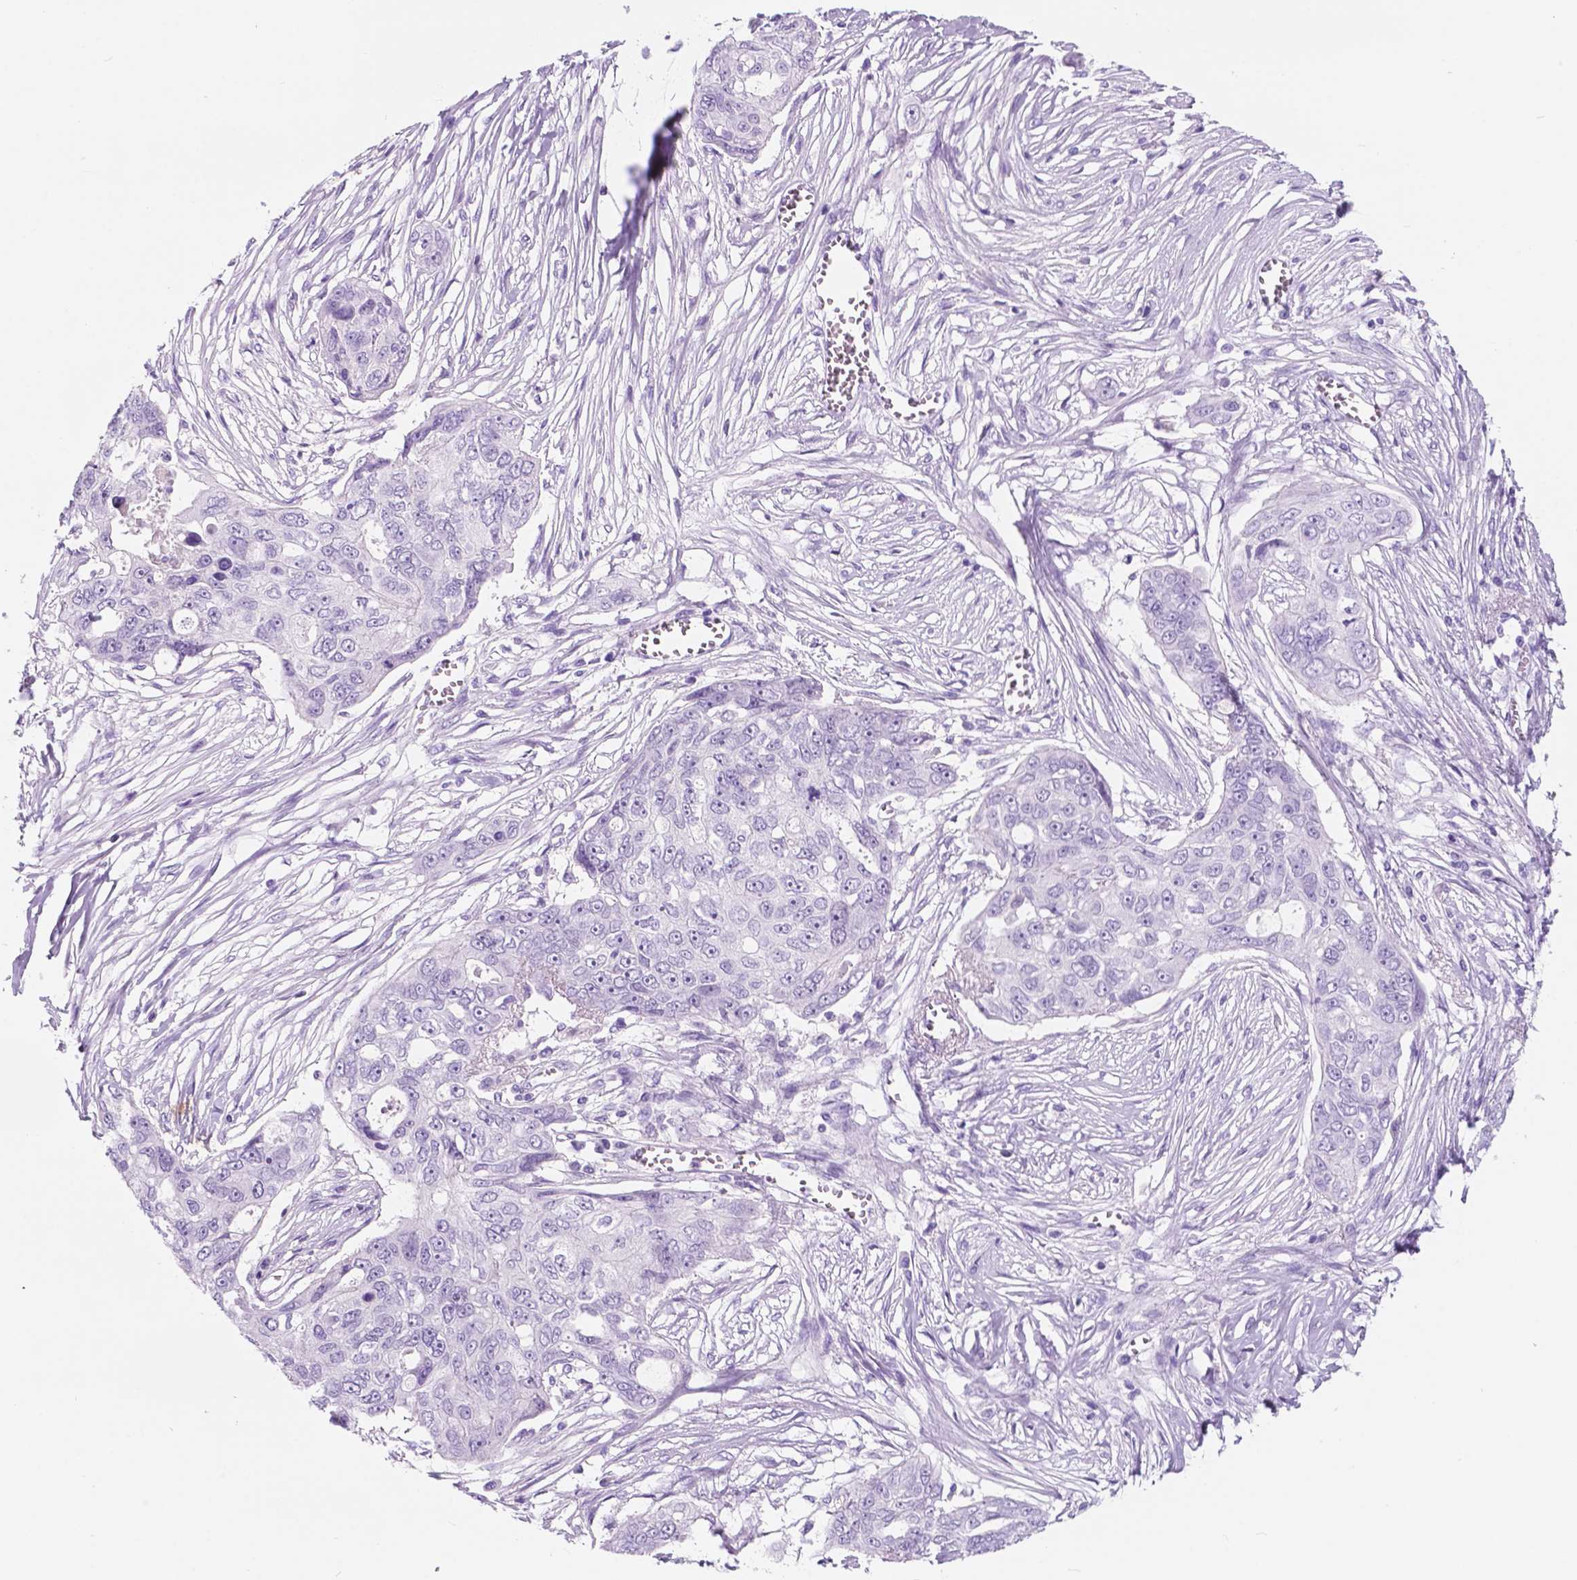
{"staining": {"intensity": "negative", "quantity": "none", "location": "none"}, "tissue": "ovarian cancer", "cell_type": "Tumor cells", "image_type": "cancer", "snomed": [{"axis": "morphology", "description": "Carcinoma, endometroid"}, {"axis": "topography", "description": "Ovary"}], "caption": "Tumor cells are negative for protein expression in human ovarian cancer.", "gene": "CUZD1", "patient": {"sex": "female", "age": 70}}